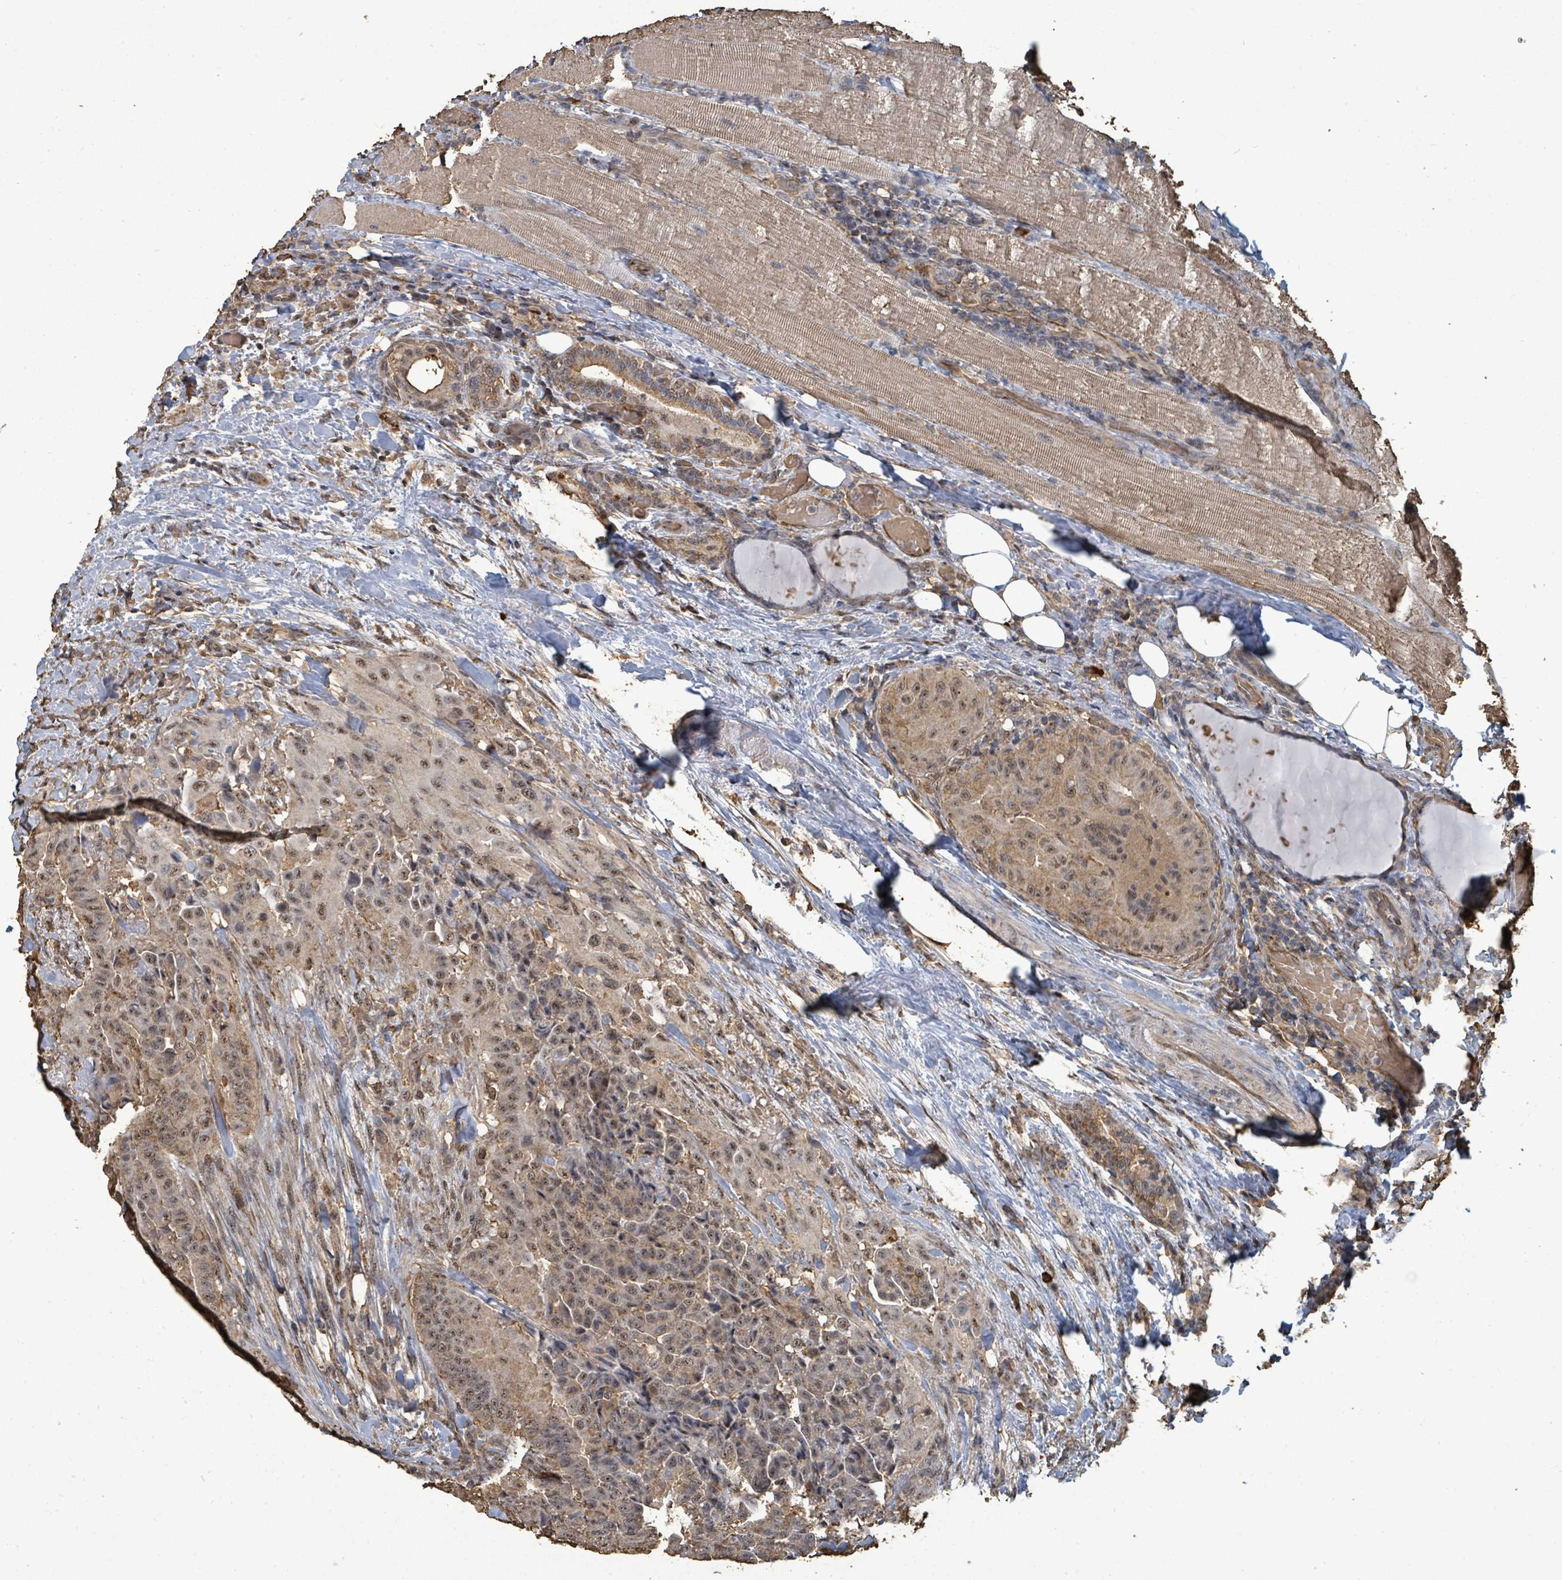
{"staining": {"intensity": "weak", "quantity": ">75%", "location": "cytoplasmic/membranous,nuclear"}, "tissue": "thyroid cancer", "cell_type": "Tumor cells", "image_type": "cancer", "snomed": [{"axis": "morphology", "description": "Papillary adenocarcinoma, NOS"}, {"axis": "topography", "description": "Thyroid gland"}], "caption": "The immunohistochemical stain labels weak cytoplasmic/membranous and nuclear positivity in tumor cells of papillary adenocarcinoma (thyroid) tissue. The protein of interest is shown in brown color, while the nuclei are stained blue.", "gene": "C6orf52", "patient": {"sex": "male", "age": 61}}